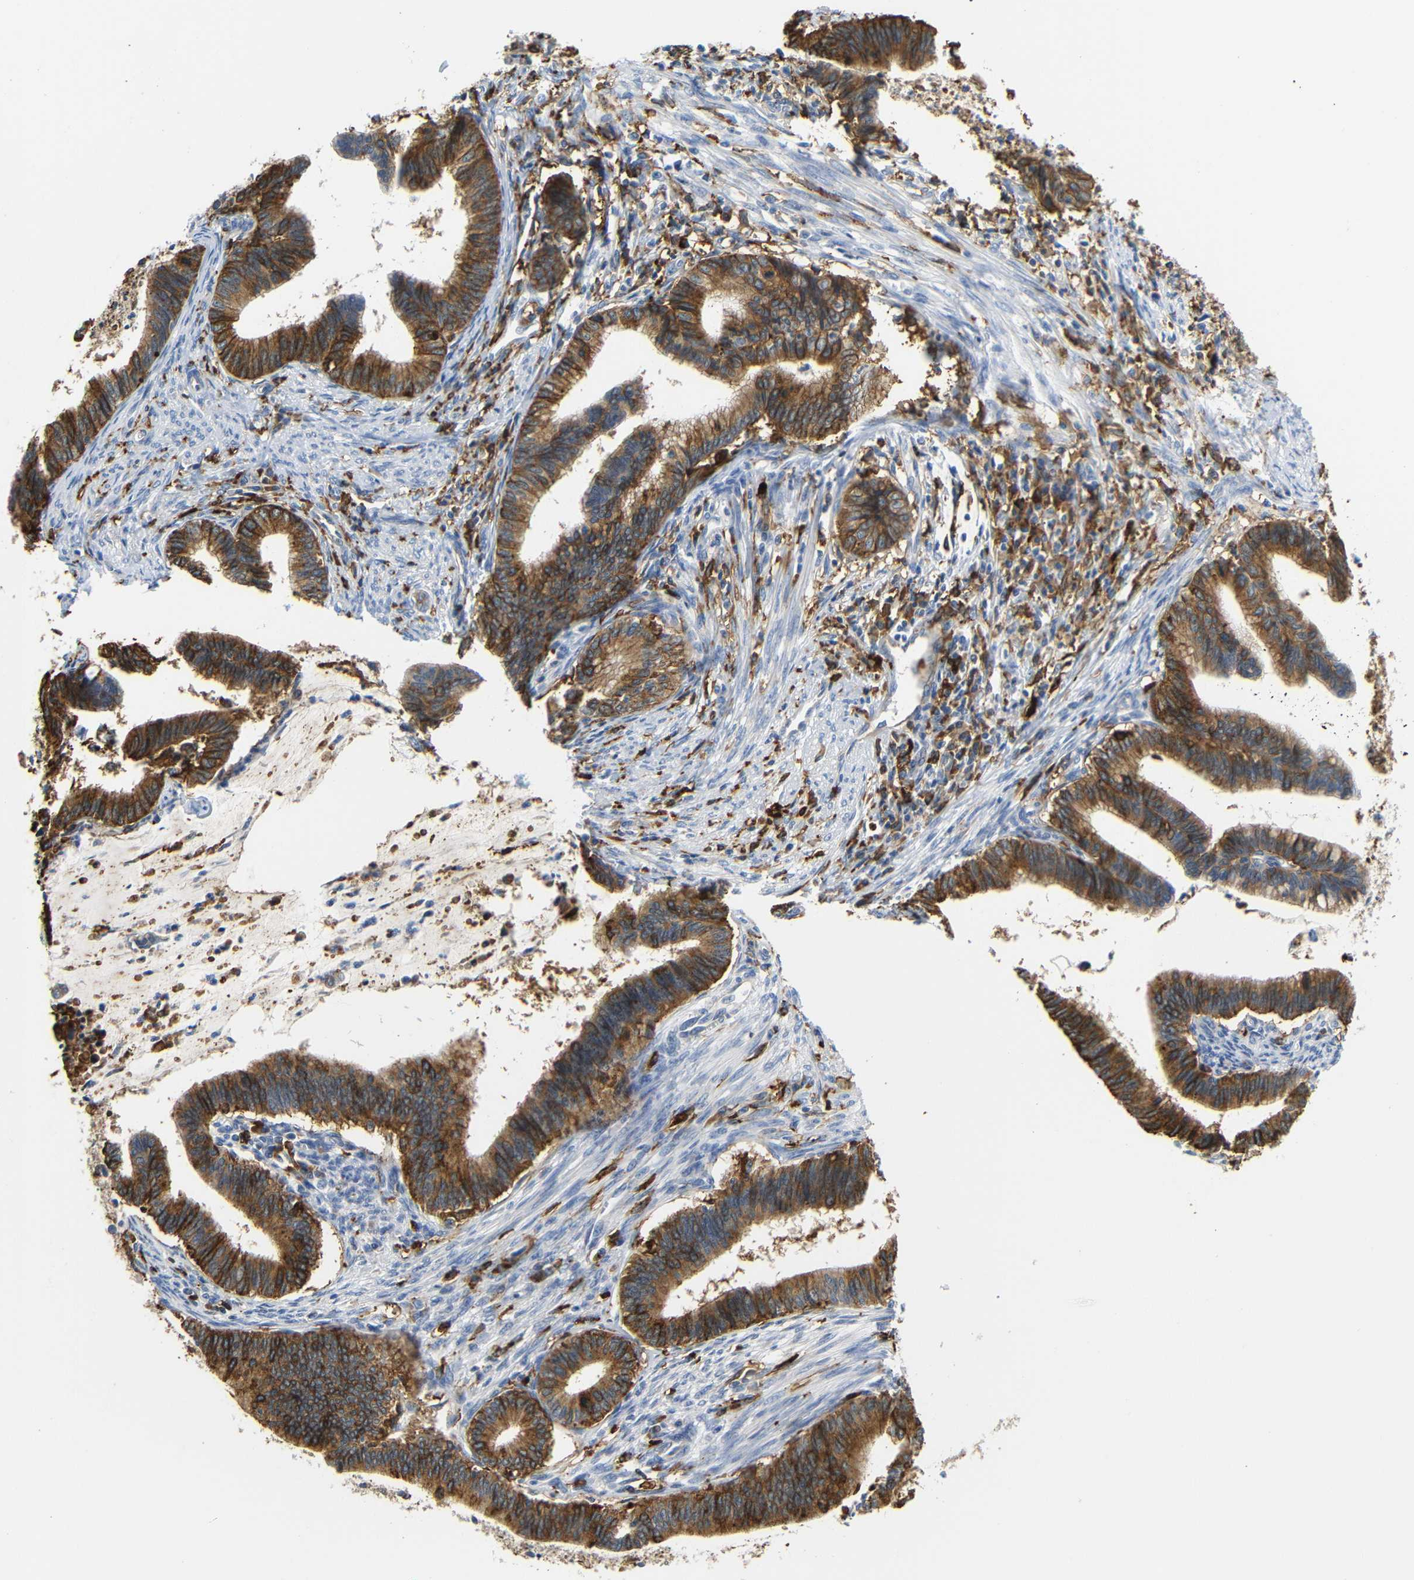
{"staining": {"intensity": "moderate", "quantity": ">75%", "location": "cytoplasmic/membranous"}, "tissue": "cervical cancer", "cell_type": "Tumor cells", "image_type": "cancer", "snomed": [{"axis": "morphology", "description": "Adenocarcinoma, NOS"}, {"axis": "topography", "description": "Cervix"}], "caption": "DAB immunohistochemical staining of human cervical adenocarcinoma shows moderate cytoplasmic/membranous protein staining in about >75% of tumor cells.", "gene": "HLA-DQB1", "patient": {"sex": "female", "age": 36}}